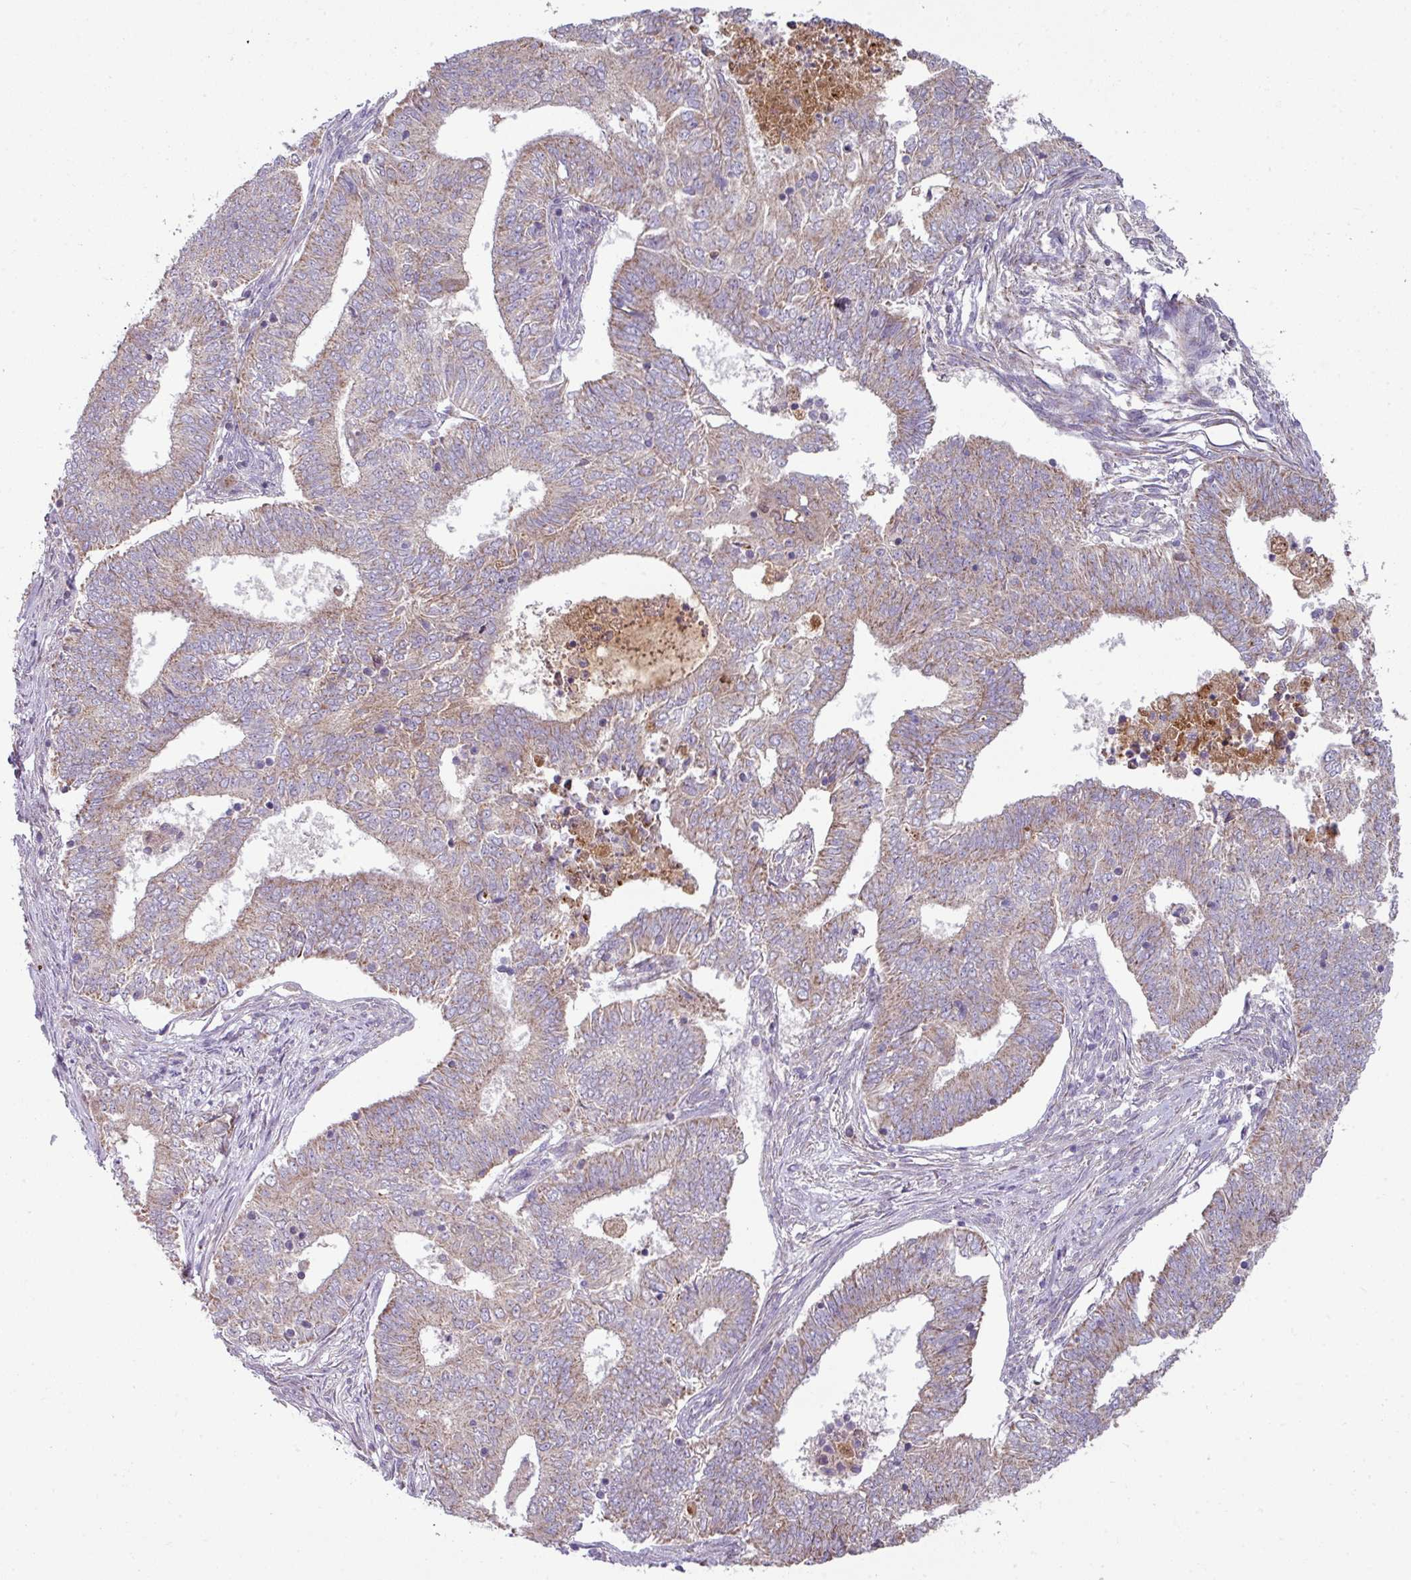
{"staining": {"intensity": "weak", "quantity": "25%-75%", "location": "cytoplasmic/membranous"}, "tissue": "endometrial cancer", "cell_type": "Tumor cells", "image_type": "cancer", "snomed": [{"axis": "morphology", "description": "Adenocarcinoma, NOS"}, {"axis": "topography", "description": "Endometrium"}], "caption": "An immunohistochemistry (IHC) micrograph of tumor tissue is shown. Protein staining in brown labels weak cytoplasmic/membranous positivity in adenocarcinoma (endometrial) within tumor cells.", "gene": "LRRC9", "patient": {"sex": "female", "age": 62}}